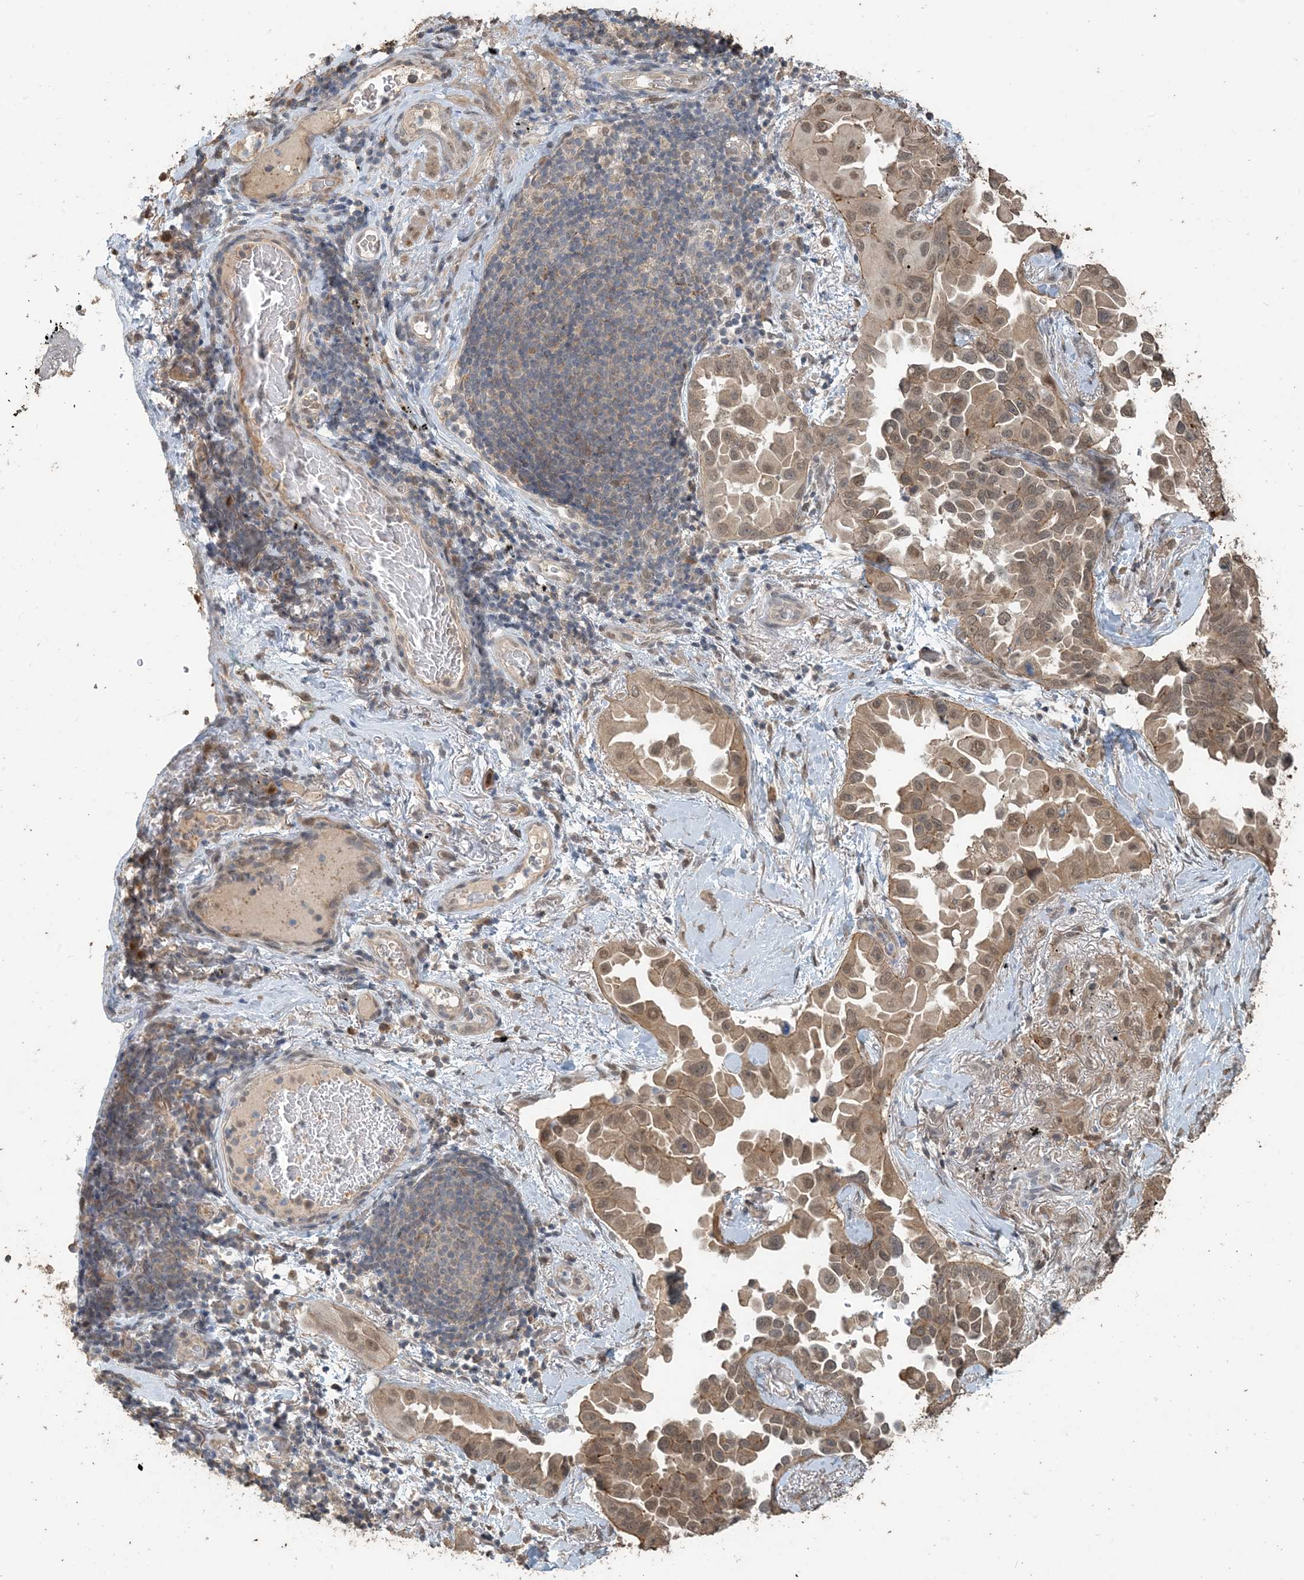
{"staining": {"intensity": "moderate", "quantity": ">75%", "location": "cytoplasmic/membranous,nuclear"}, "tissue": "lung cancer", "cell_type": "Tumor cells", "image_type": "cancer", "snomed": [{"axis": "morphology", "description": "Adenocarcinoma, NOS"}, {"axis": "topography", "description": "Lung"}], "caption": "Immunohistochemical staining of adenocarcinoma (lung) exhibits medium levels of moderate cytoplasmic/membranous and nuclear protein positivity in about >75% of tumor cells. (IHC, brightfield microscopy, high magnification).", "gene": "ZC3H12A", "patient": {"sex": "female", "age": 67}}